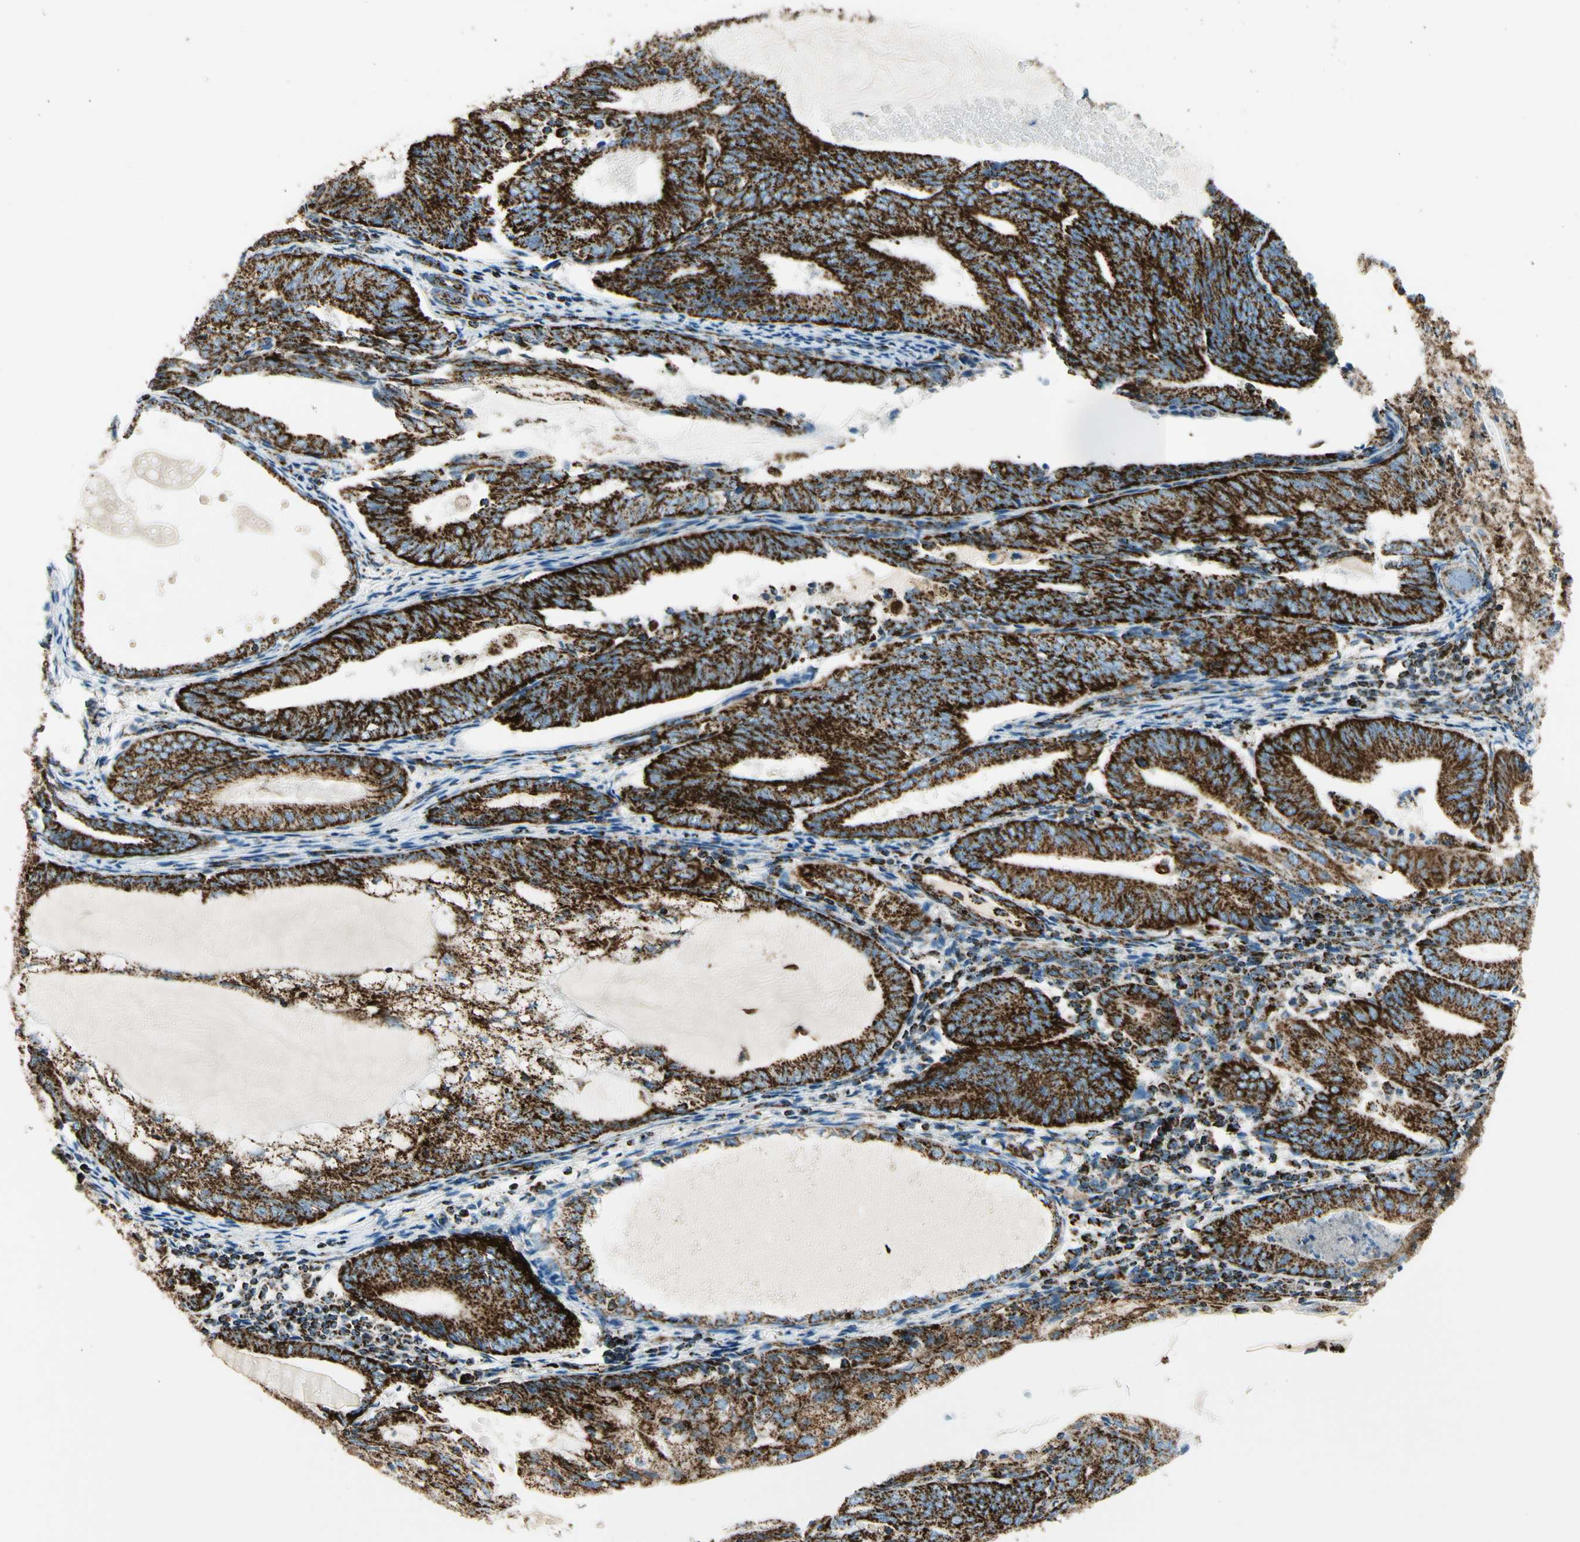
{"staining": {"intensity": "strong", "quantity": ">75%", "location": "cytoplasmic/membranous"}, "tissue": "endometrial cancer", "cell_type": "Tumor cells", "image_type": "cancer", "snomed": [{"axis": "morphology", "description": "Adenocarcinoma, NOS"}, {"axis": "topography", "description": "Endometrium"}], "caption": "Tumor cells exhibit high levels of strong cytoplasmic/membranous staining in approximately >75% of cells in endometrial adenocarcinoma. The staining was performed using DAB, with brown indicating positive protein expression. Nuclei are stained blue with hematoxylin.", "gene": "ME2", "patient": {"sex": "female", "age": 81}}